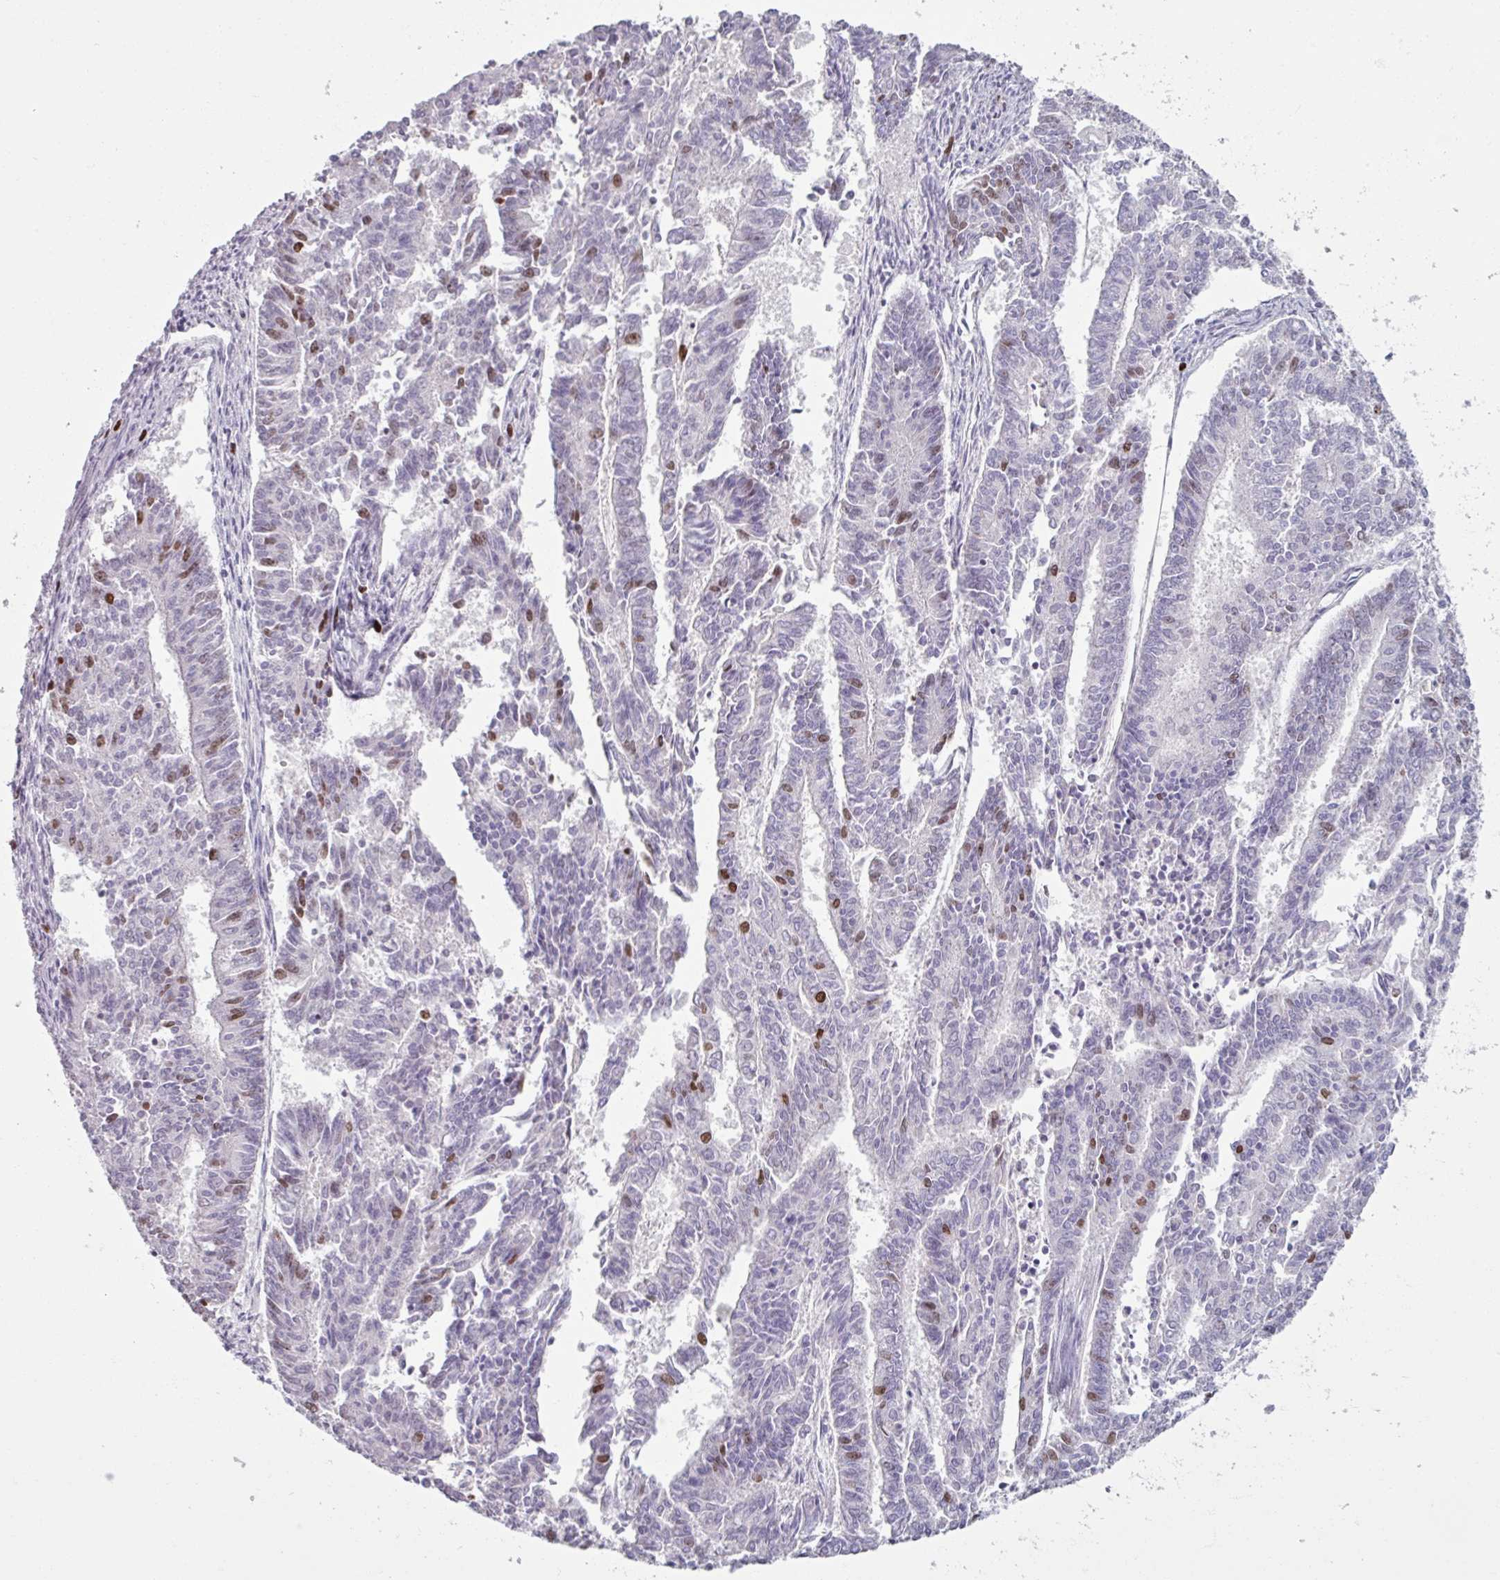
{"staining": {"intensity": "moderate", "quantity": "<25%", "location": "nuclear"}, "tissue": "endometrial cancer", "cell_type": "Tumor cells", "image_type": "cancer", "snomed": [{"axis": "morphology", "description": "Adenocarcinoma, NOS"}, {"axis": "topography", "description": "Endometrium"}], "caption": "Immunohistochemistry histopathology image of human endometrial cancer stained for a protein (brown), which exhibits low levels of moderate nuclear expression in about <25% of tumor cells.", "gene": "ATAD2", "patient": {"sex": "female", "age": 59}}